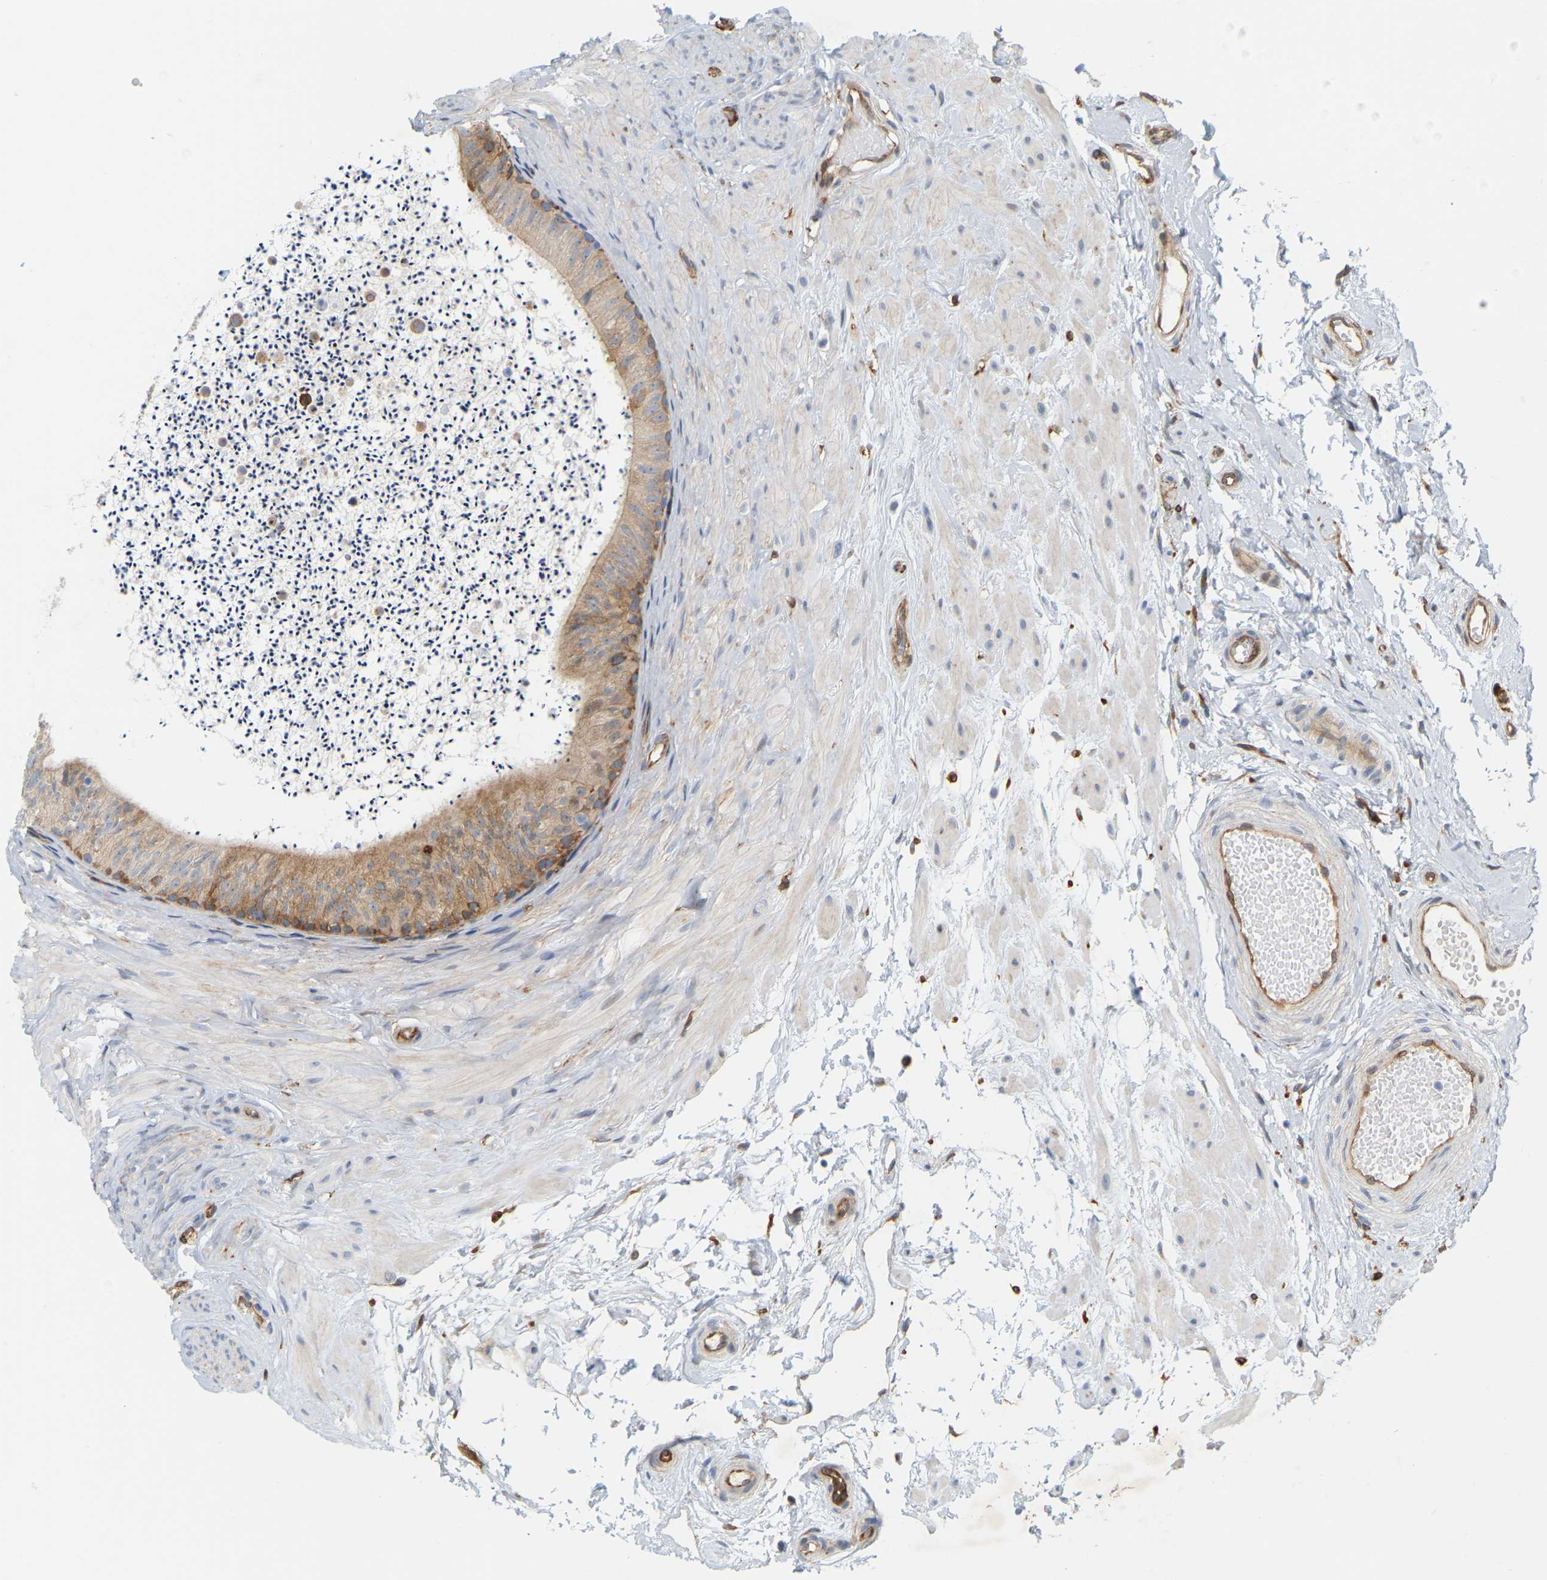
{"staining": {"intensity": "moderate", "quantity": "25%-75%", "location": "cytoplasmic/membranous"}, "tissue": "epididymis", "cell_type": "Glandular cells", "image_type": "normal", "snomed": [{"axis": "morphology", "description": "Normal tissue, NOS"}, {"axis": "topography", "description": "Epididymis"}], "caption": "IHC of normal epididymis displays medium levels of moderate cytoplasmic/membranous expression in about 25%-75% of glandular cells. Immunohistochemistry stains the protein in brown and the nuclei are stained blue.", "gene": "RAPH1", "patient": {"sex": "male", "age": 56}}